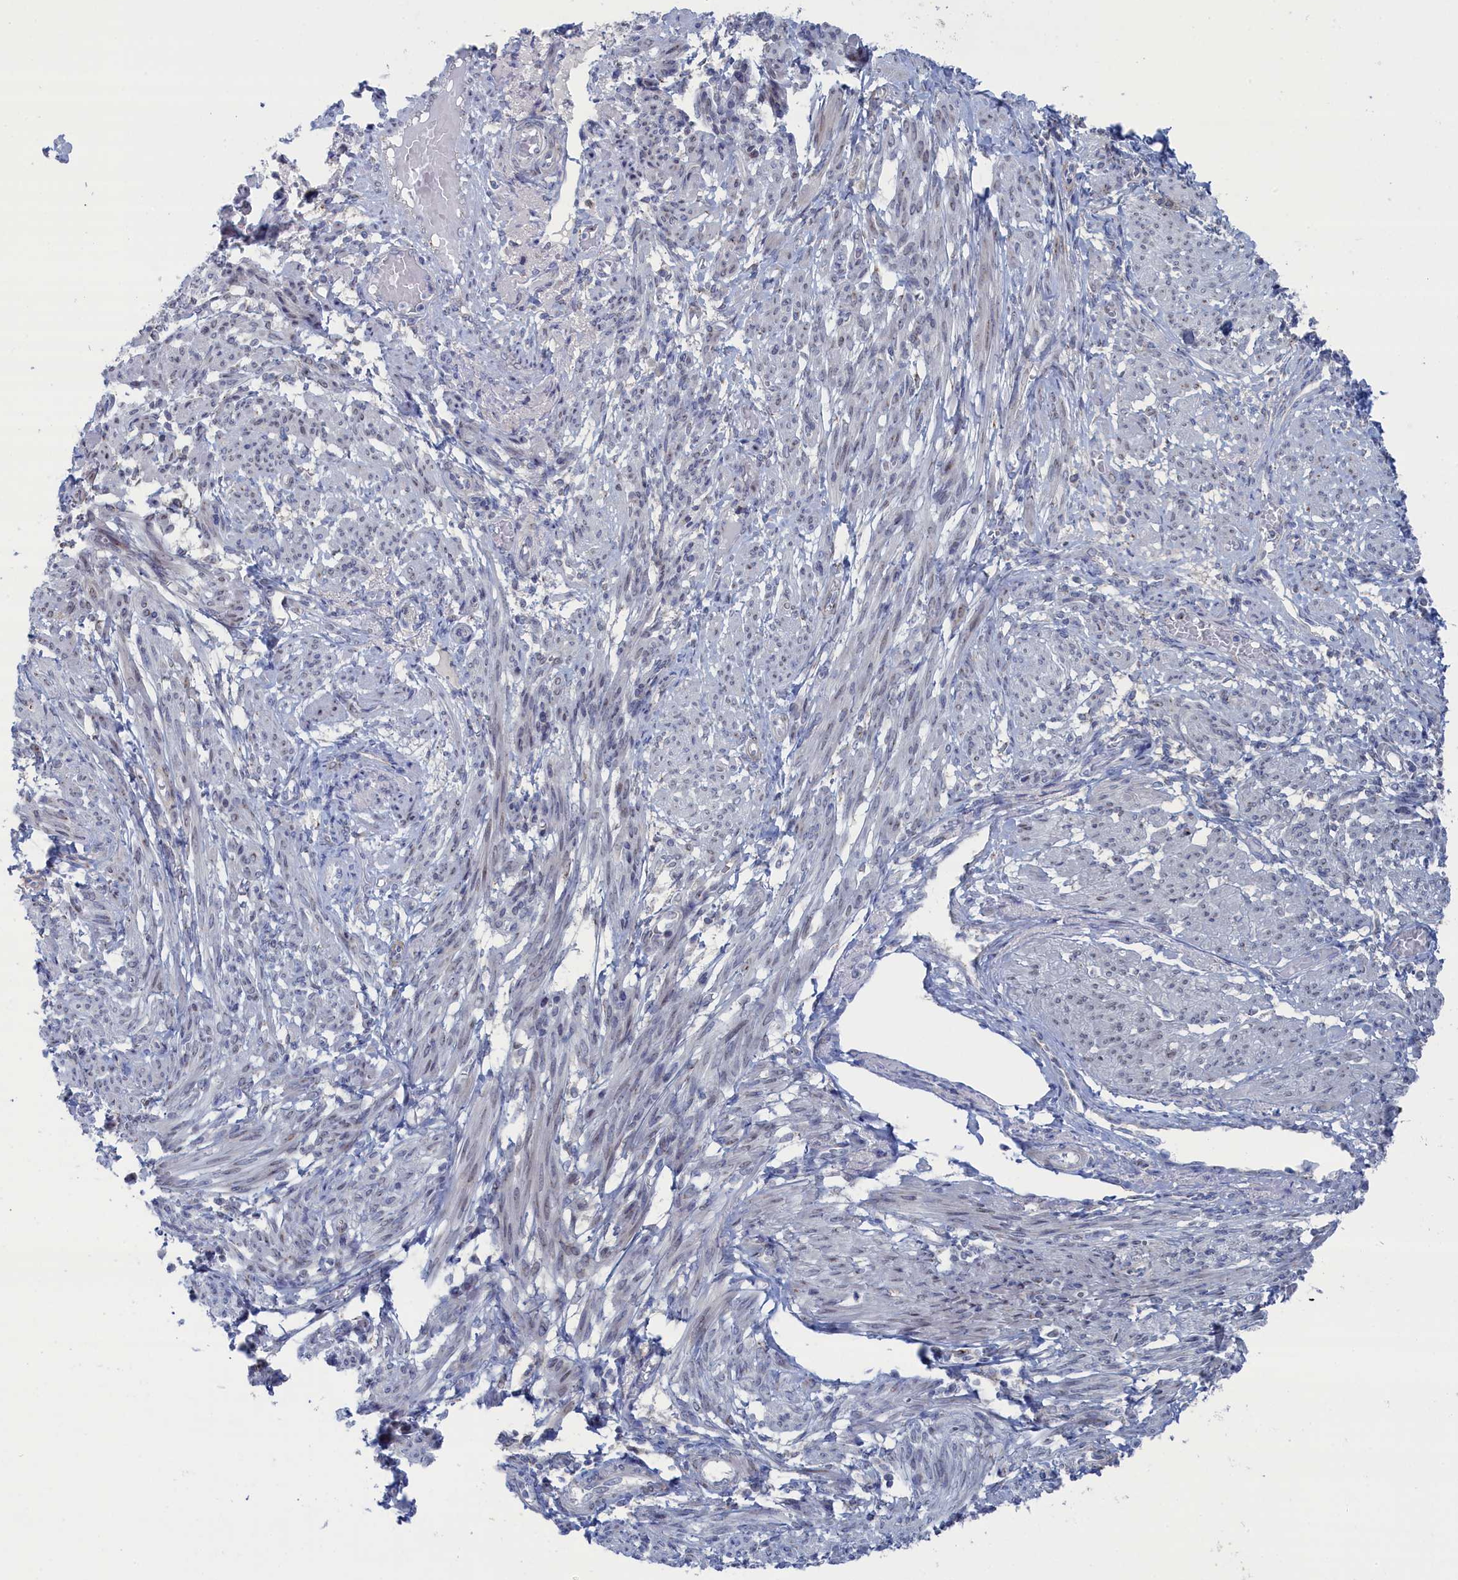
{"staining": {"intensity": "moderate", "quantity": "<25%", "location": "cytoplasmic/membranous"}, "tissue": "smooth muscle", "cell_type": "Smooth muscle cells", "image_type": "normal", "snomed": [{"axis": "morphology", "description": "Normal tissue, NOS"}, {"axis": "topography", "description": "Smooth muscle"}], "caption": "Immunohistochemical staining of benign human smooth muscle displays moderate cytoplasmic/membranous protein staining in about <25% of smooth muscle cells. (brown staining indicates protein expression, while blue staining denotes nuclei).", "gene": "IRX1", "patient": {"sex": "female", "age": 39}}